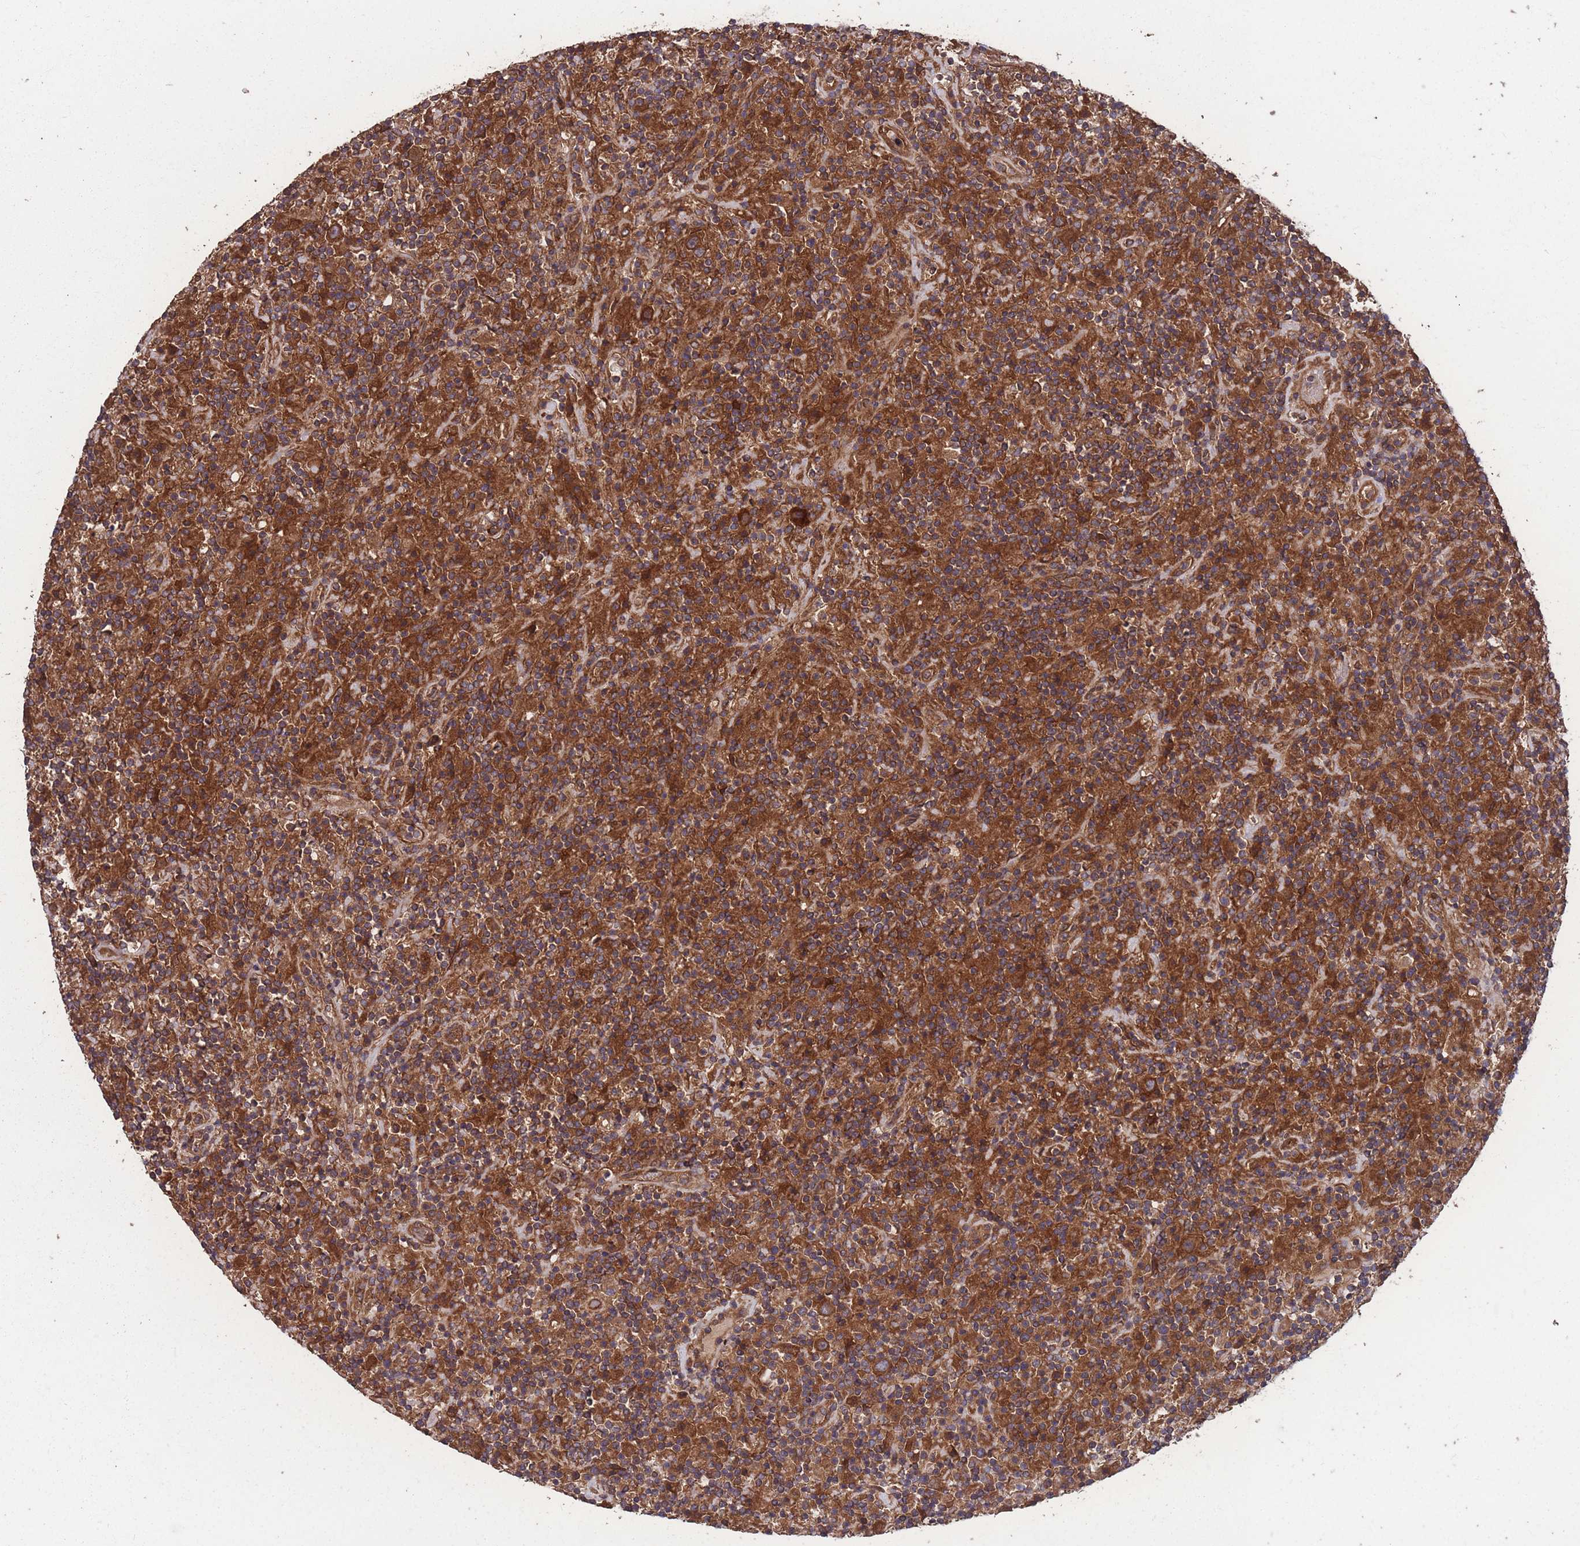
{"staining": {"intensity": "strong", "quantity": ">75%", "location": "cytoplasmic/membranous"}, "tissue": "lymphoma", "cell_type": "Tumor cells", "image_type": "cancer", "snomed": [{"axis": "morphology", "description": "Hodgkin's disease, NOS"}, {"axis": "topography", "description": "Lymph node"}], "caption": "Tumor cells reveal high levels of strong cytoplasmic/membranous positivity in about >75% of cells in lymphoma. The staining was performed using DAB (3,3'-diaminobenzidine), with brown indicating positive protein expression. Nuclei are stained blue with hematoxylin.", "gene": "ZPR1", "patient": {"sex": "male", "age": 70}}